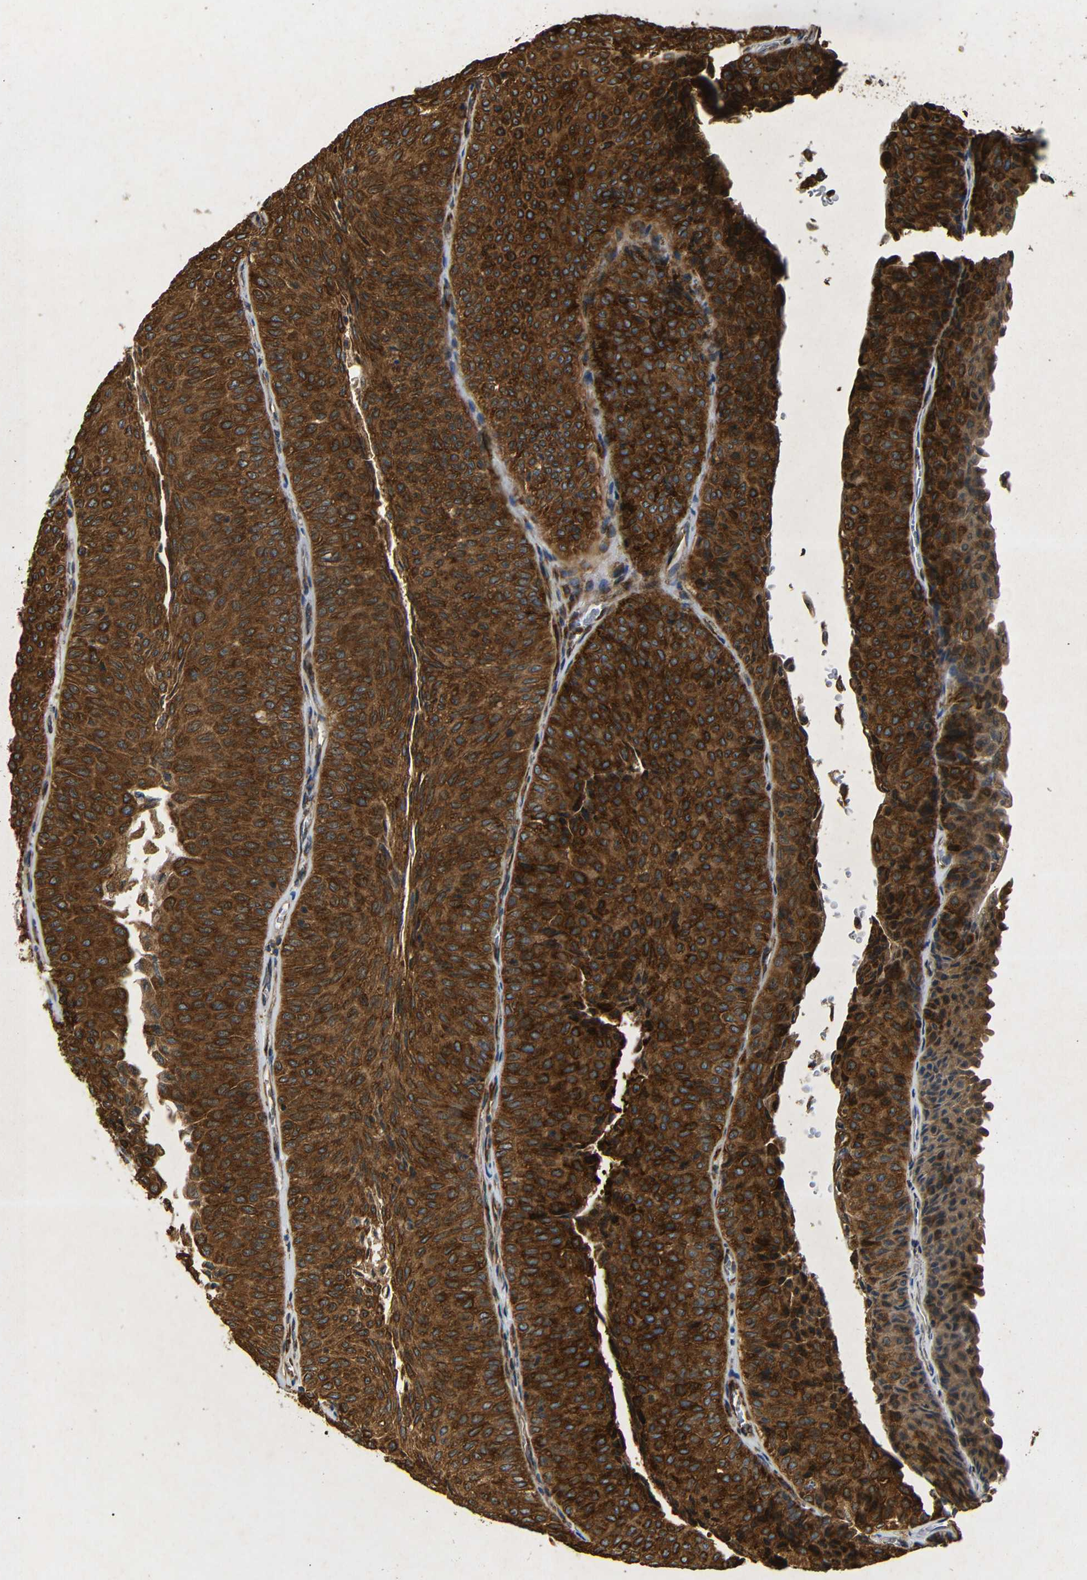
{"staining": {"intensity": "strong", "quantity": ">75%", "location": "cytoplasmic/membranous"}, "tissue": "urothelial cancer", "cell_type": "Tumor cells", "image_type": "cancer", "snomed": [{"axis": "morphology", "description": "Urothelial carcinoma, Low grade"}, {"axis": "topography", "description": "Urinary bladder"}], "caption": "Immunohistochemistry (IHC) of low-grade urothelial carcinoma reveals high levels of strong cytoplasmic/membranous expression in approximately >75% of tumor cells. (DAB IHC with brightfield microscopy, high magnification).", "gene": "BTF3", "patient": {"sex": "male", "age": 78}}